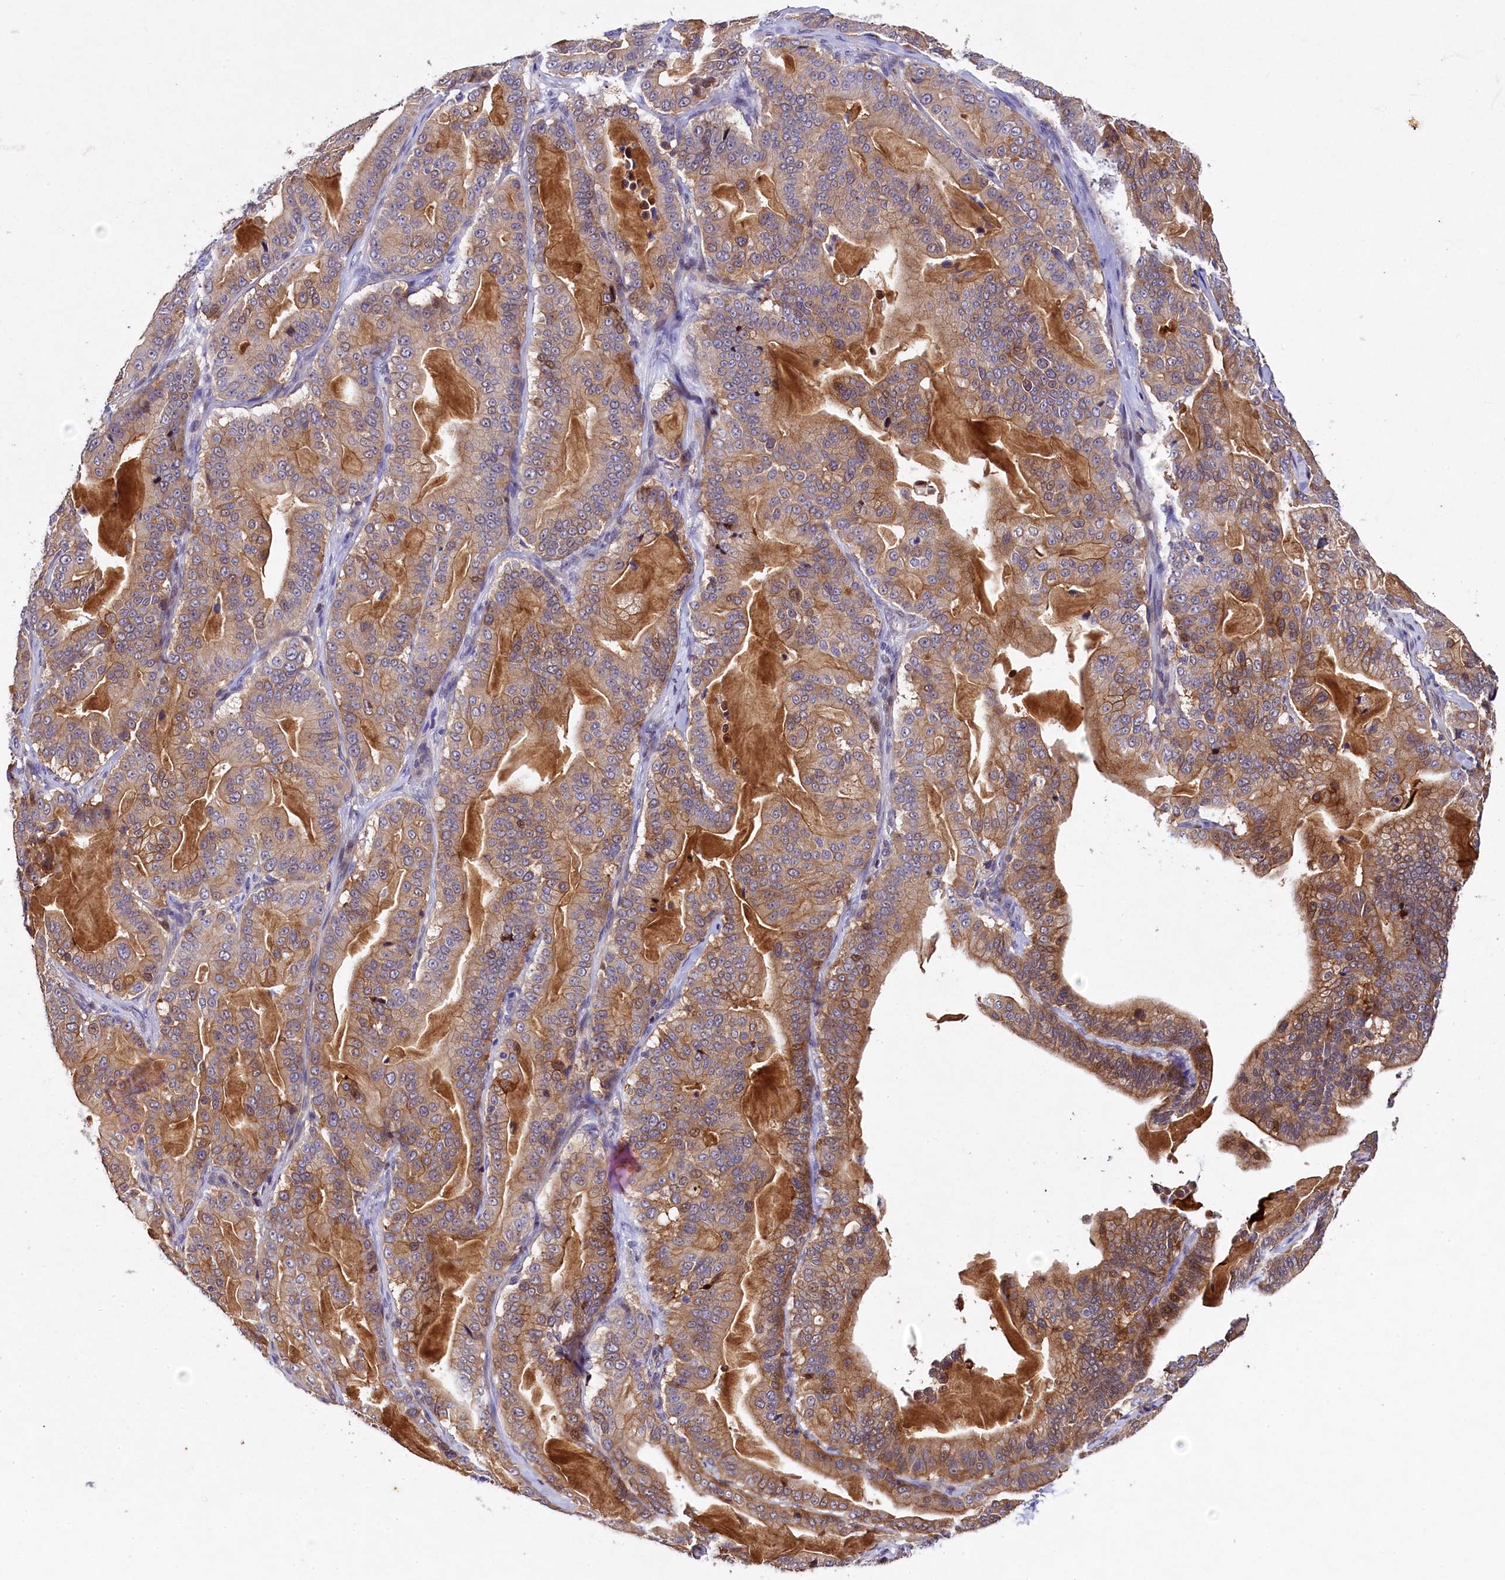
{"staining": {"intensity": "moderate", "quantity": ">75%", "location": "cytoplasmic/membranous"}, "tissue": "pancreatic cancer", "cell_type": "Tumor cells", "image_type": "cancer", "snomed": [{"axis": "morphology", "description": "Adenocarcinoma, NOS"}, {"axis": "topography", "description": "Pancreas"}], "caption": "The photomicrograph demonstrates immunohistochemical staining of pancreatic cancer. There is moderate cytoplasmic/membranous positivity is appreciated in about >75% of tumor cells.", "gene": "TGDS", "patient": {"sex": "male", "age": 63}}